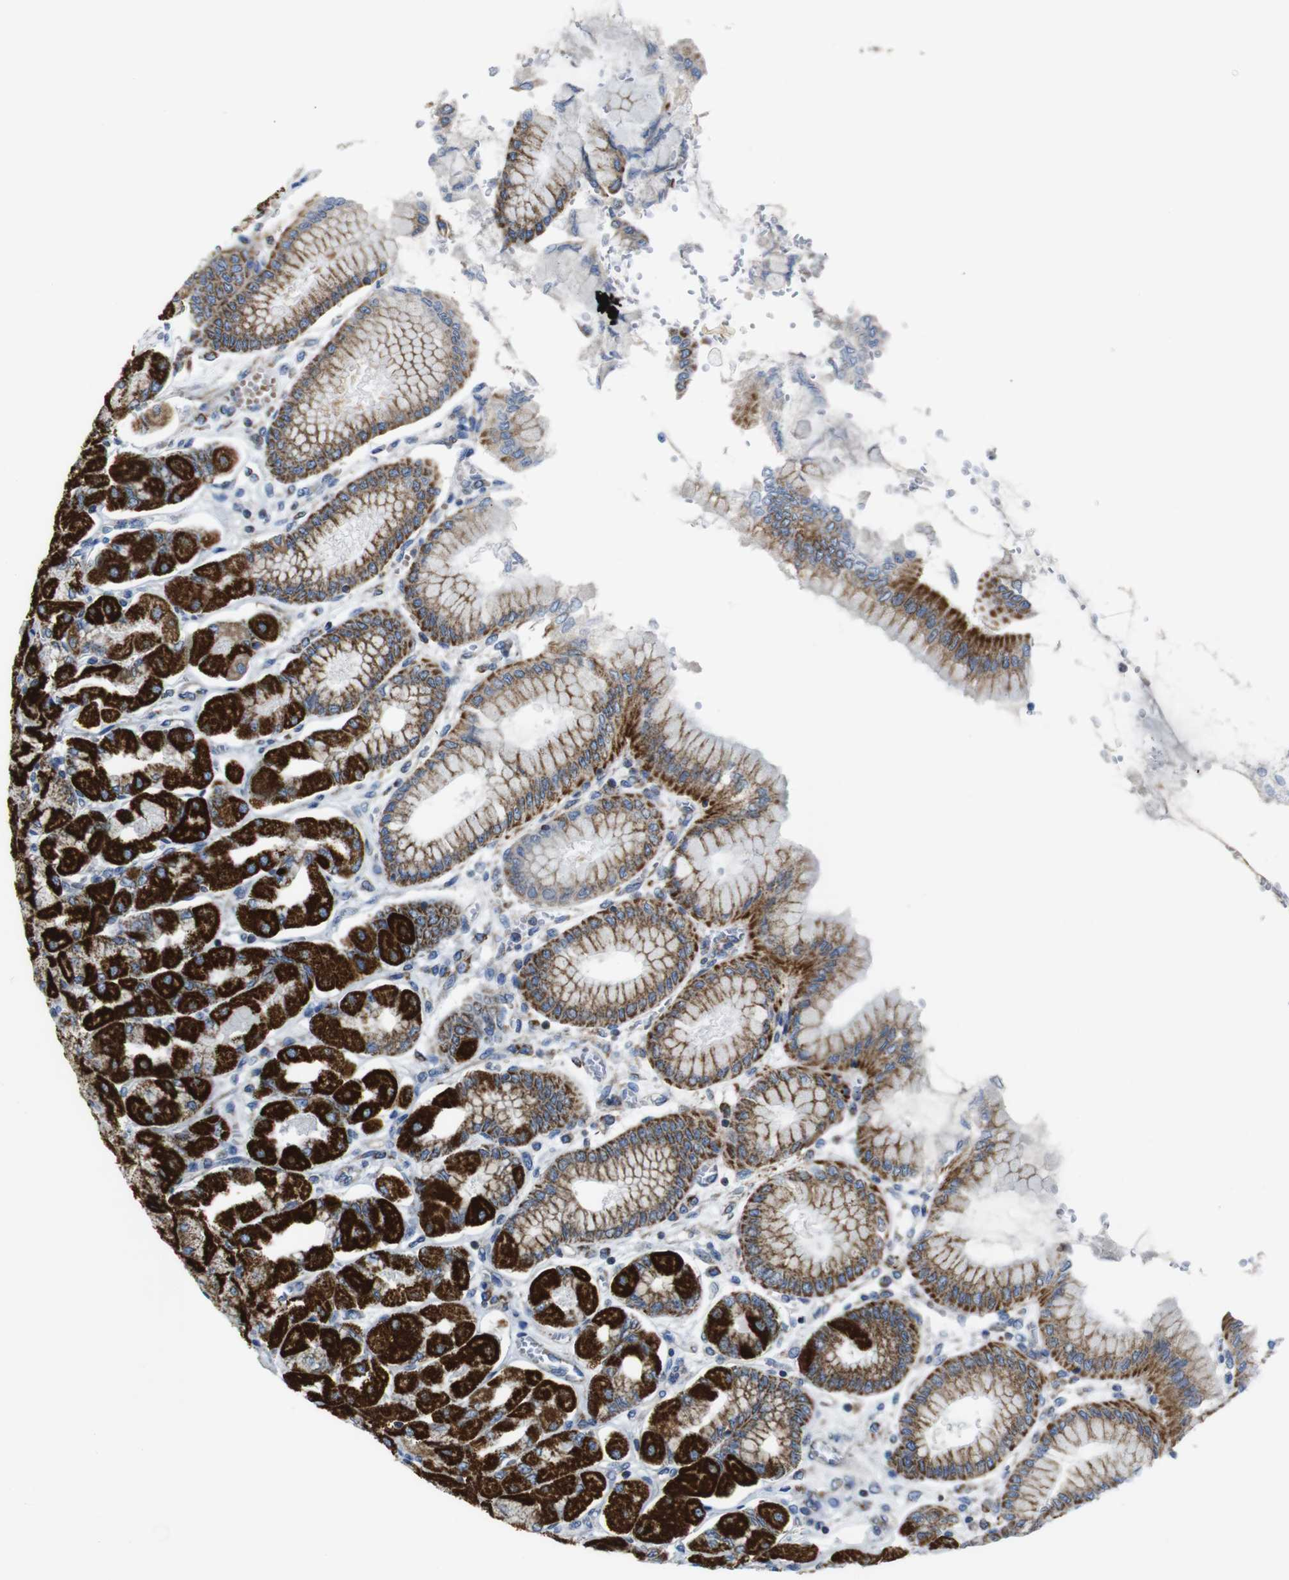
{"staining": {"intensity": "strong", "quantity": ">75%", "location": "cytoplasmic/membranous"}, "tissue": "stomach", "cell_type": "Glandular cells", "image_type": "normal", "snomed": [{"axis": "morphology", "description": "Normal tissue, NOS"}, {"axis": "topography", "description": "Stomach, upper"}], "caption": "A brown stain highlights strong cytoplasmic/membranous staining of a protein in glandular cells of normal stomach.", "gene": "PDCD1LG2", "patient": {"sex": "female", "age": 56}}